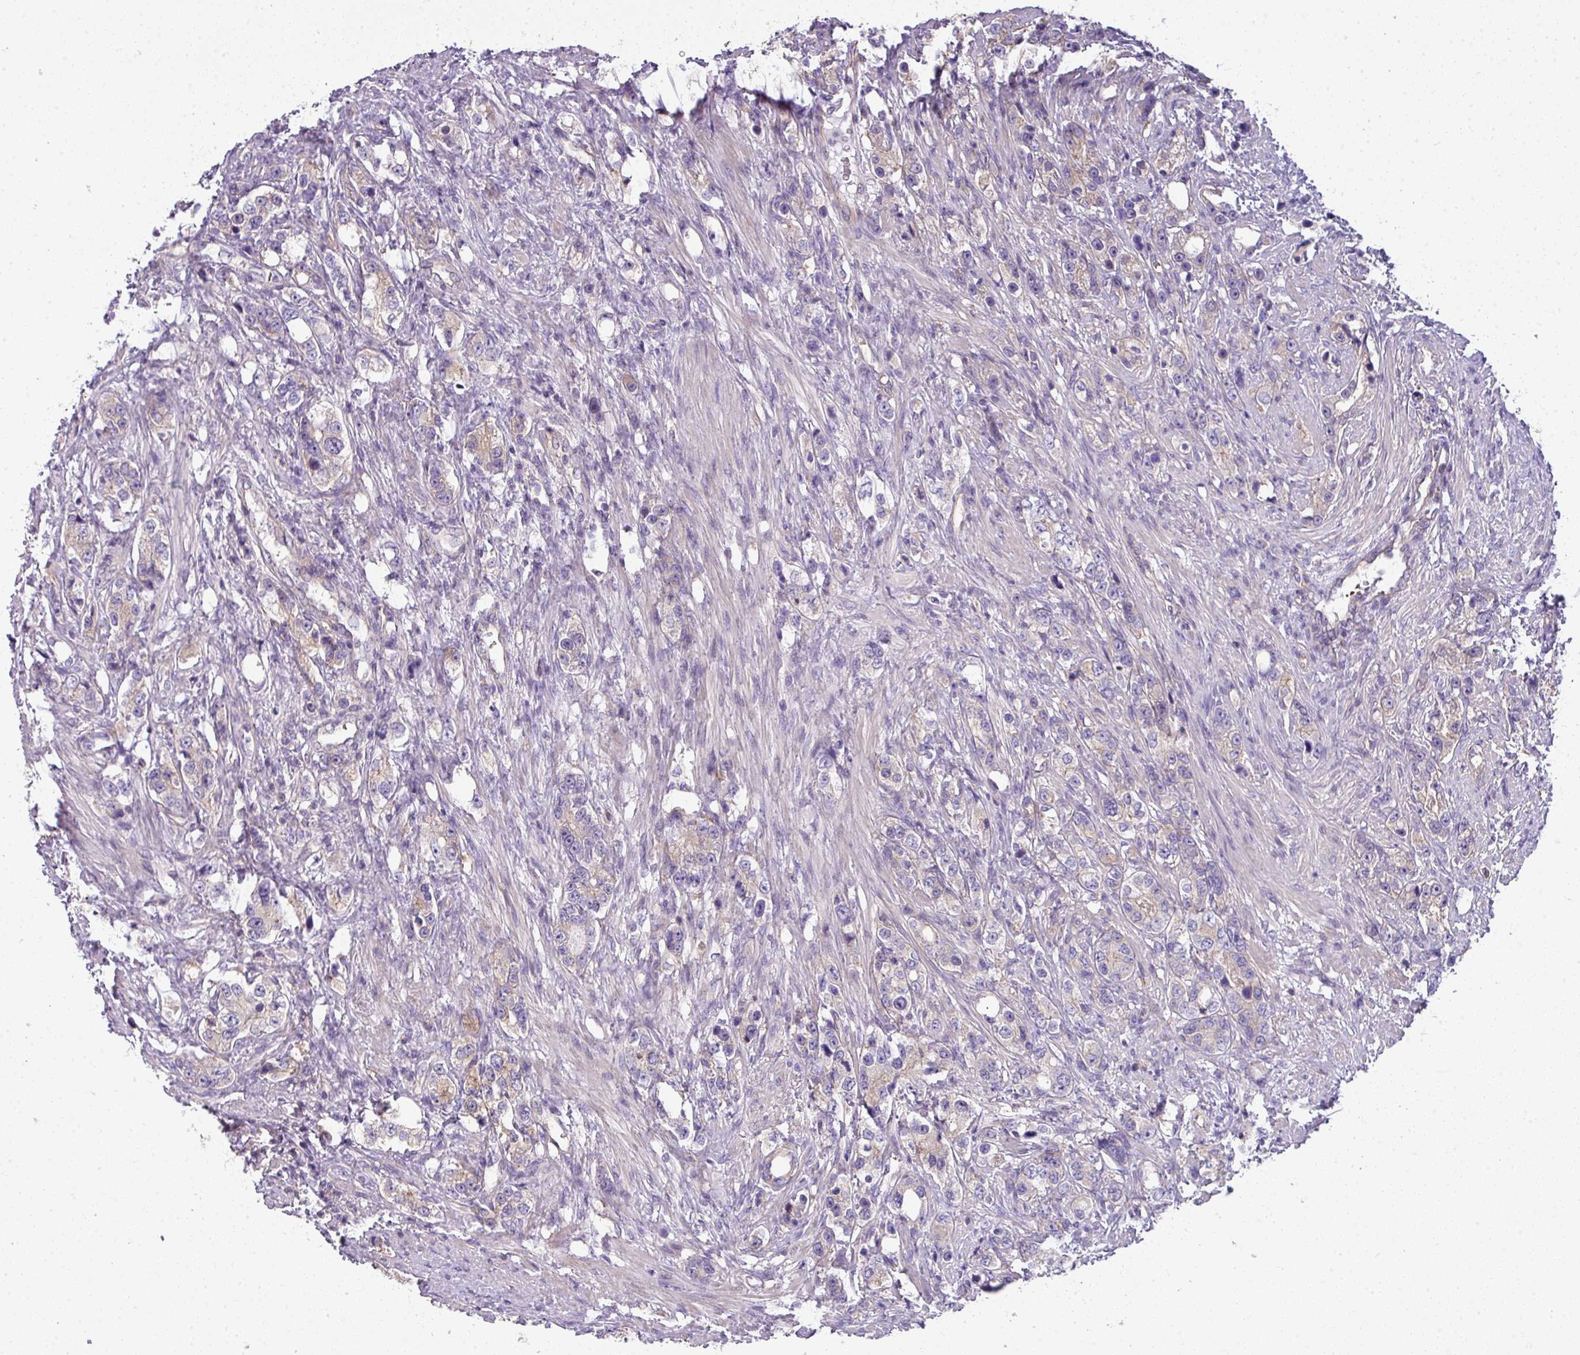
{"staining": {"intensity": "weak", "quantity": "<25%", "location": "cytoplasmic/membranous"}, "tissue": "prostate cancer", "cell_type": "Tumor cells", "image_type": "cancer", "snomed": [{"axis": "morphology", "description": "Adenocarcinoma, High grade"}, {"axis": "topography", "description": "Prostate"}], "caption": "Histopathology image shows no protein staining in tumor cells of prostate cancer (adenocarcinoma (high-grade)) tissue.", "gene": "PALS2", "patient": {"sex": "male", "age": 63}}